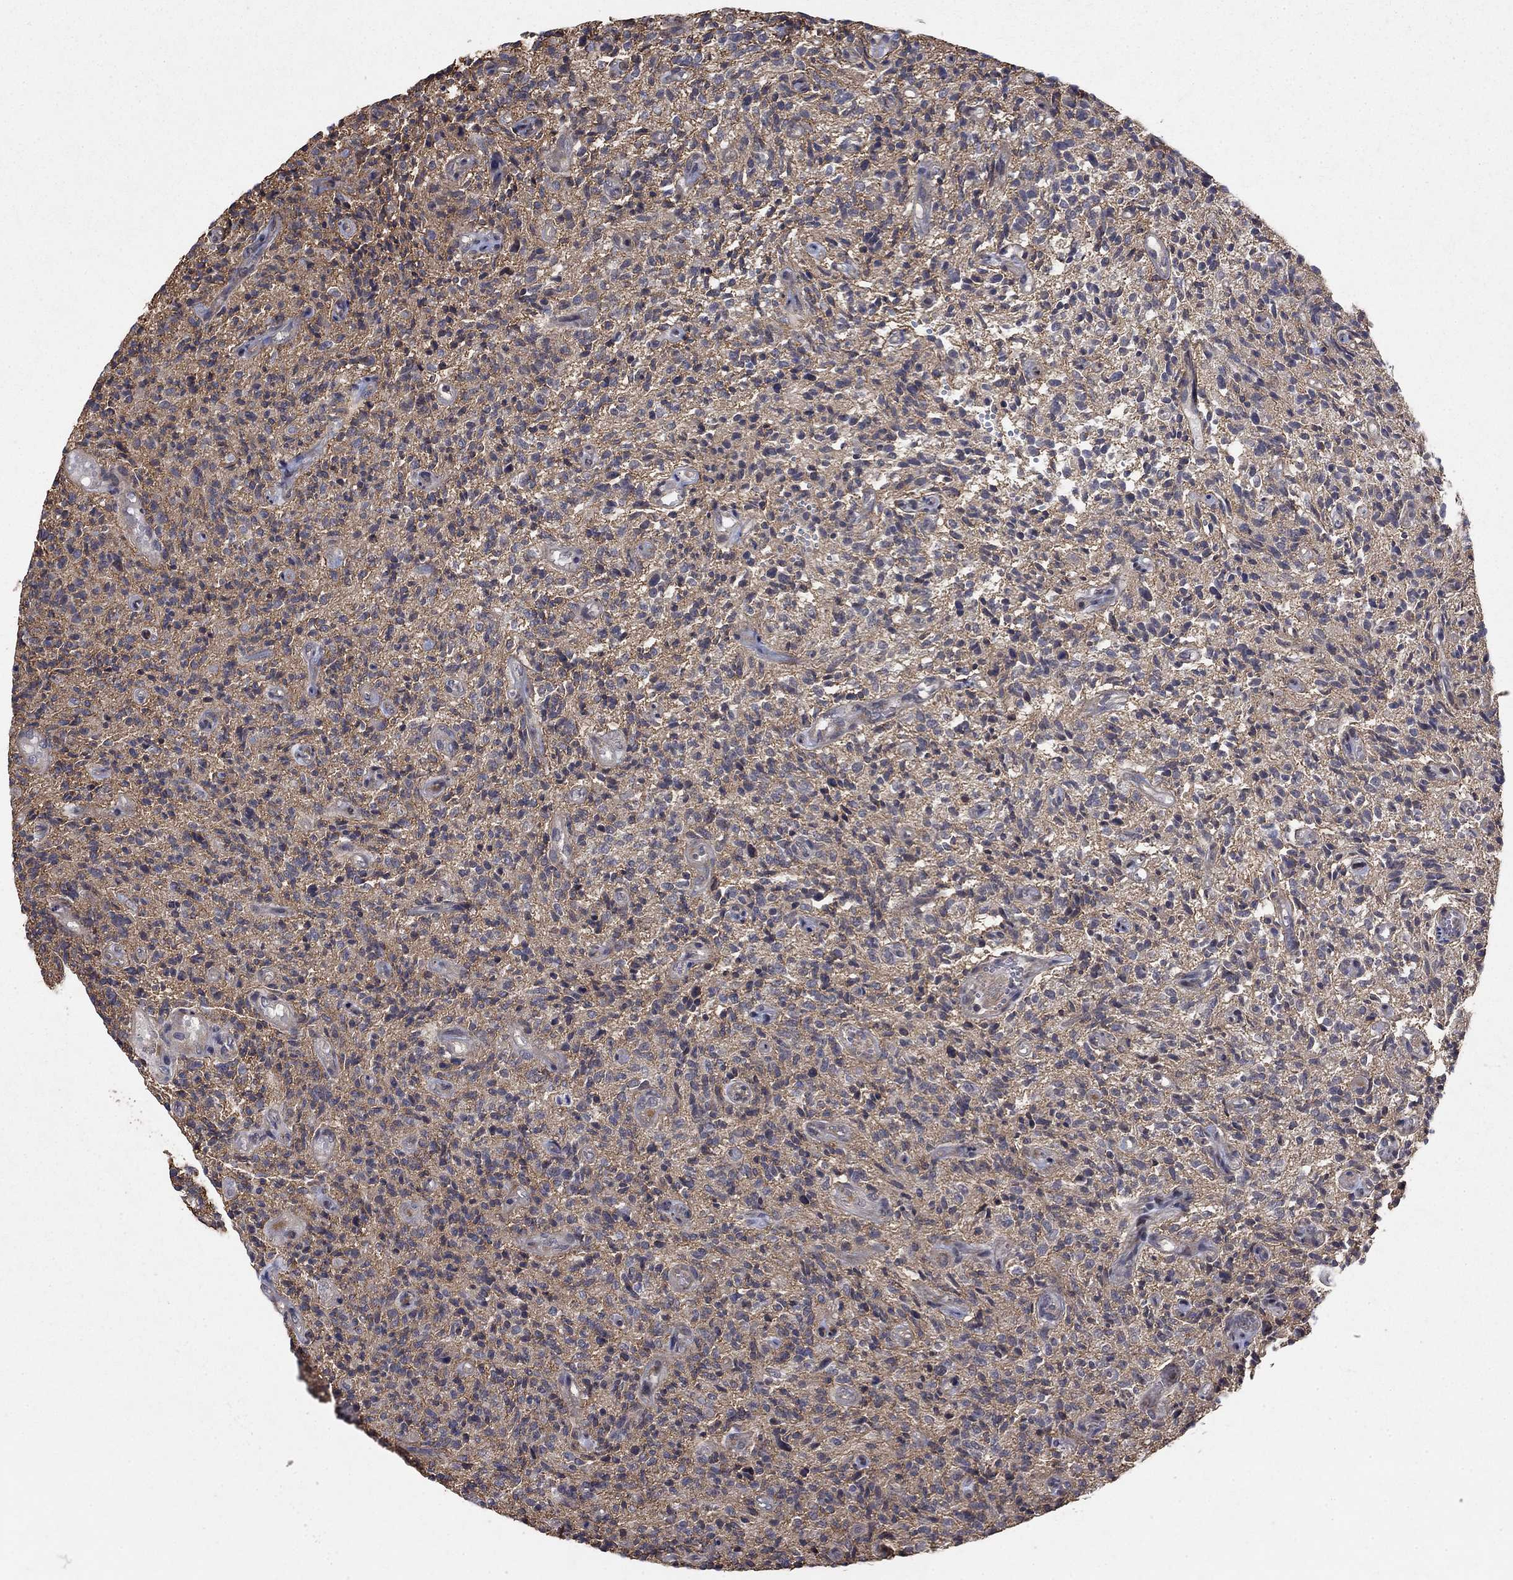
{"staining": {"intensity": "negative", "quantity": "none", "location": "none"}, "tissue": "glioma", "cell_type": "Tumor cells", "image_type": "cancer", "snomed": [{"axis": "morphology", "description": "Glioma, malignant, High grade"}, {"axis": "topography", "description": "Brain"}], "caption": "Protein analysis of malignant glioma (high-grade) demonstrates no significant positivity in tumor cells.", "gene": "CCDC66", "patient": {"sex": "male", "age": 64}}